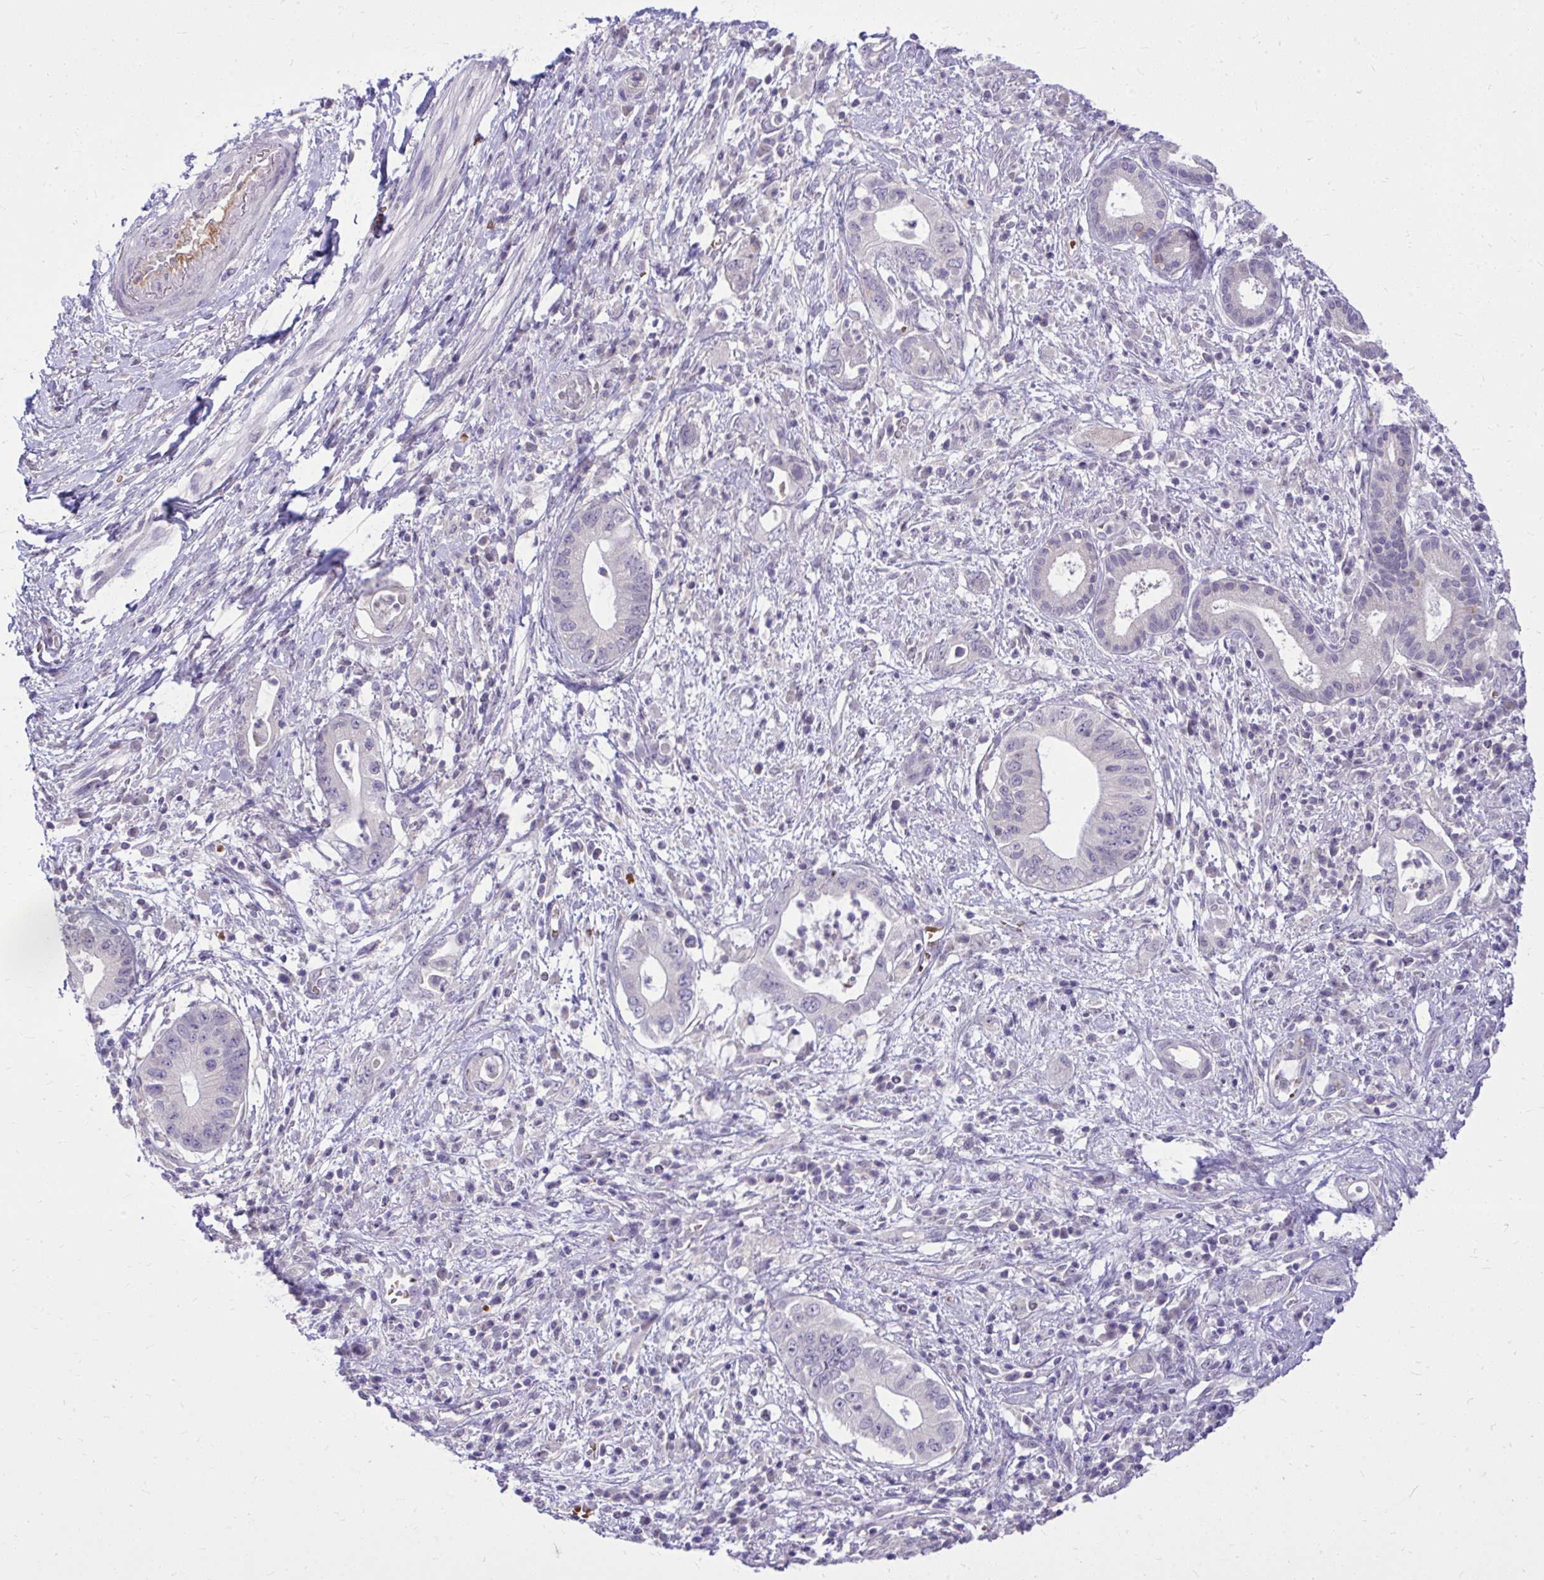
{"staining": {"intensity": "negative", "quantity": "none", "location": "none"}, "tissue": "pancreatic cancer", "cell_type": "Tumor cells", "image_type": "cancer", "snomed": [{"axis": "morphology", "description": "Adenocarcinoma, NOS"}, {"axis": "topography", "description": "Pancreas"}], "caption": "Human pancreatic cancer stained for a protein using immunohistochemistry reveals no staining in tumor cells.", "gene": "DPY19L1", "patient": {"sex": "female", "age": 72}}